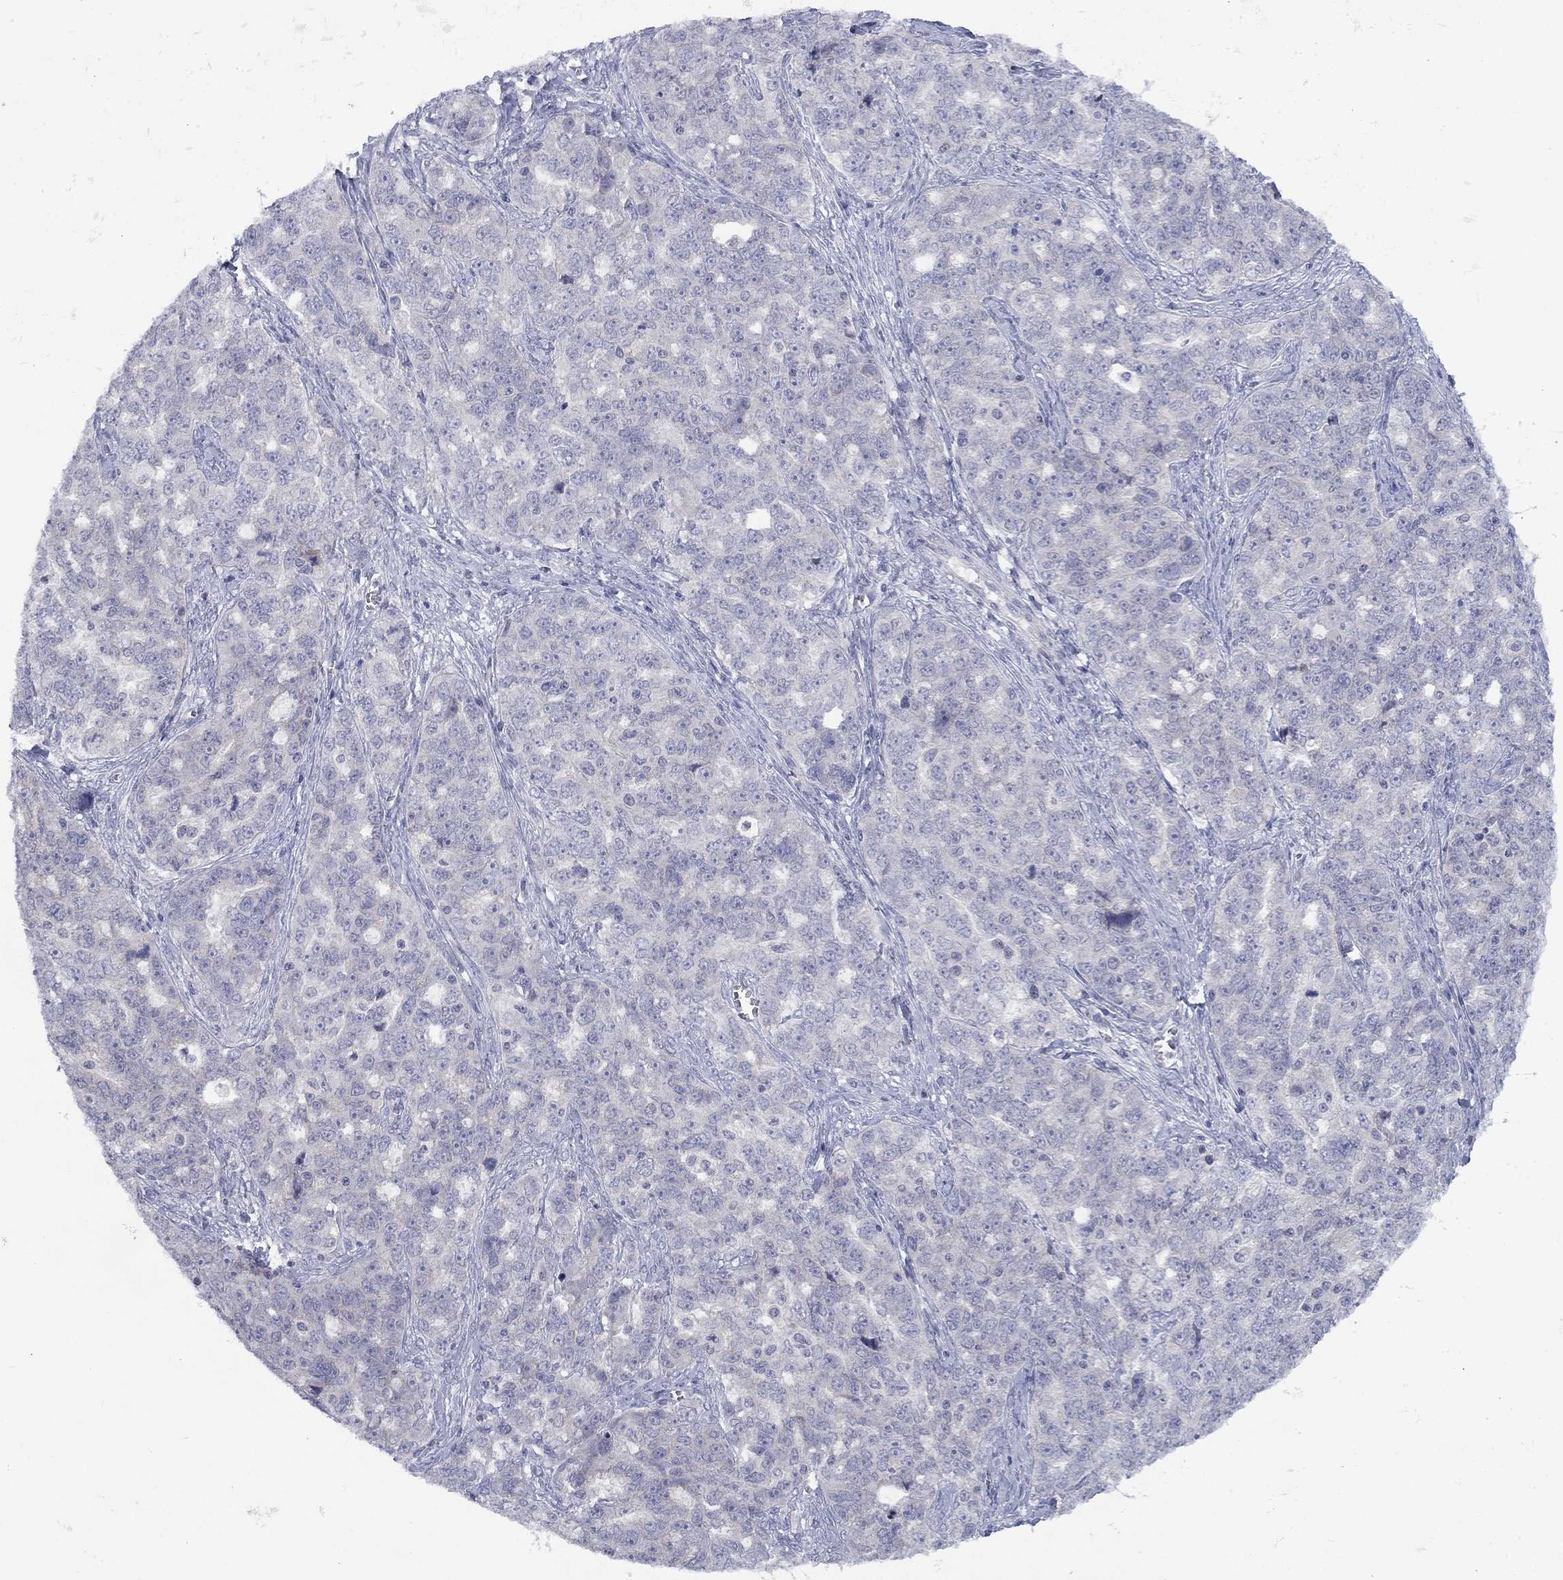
{"staining": {"intensity": "negative", "quantity": "none", "location": "none"}, "tissue": "ovarian cancer", "cell_type": "Tumor cells", "image_type": "cancer", "snomed": [{"axis": "morphology", "description": "Cystadenocarcinoma, serous, NOS"}, {"axis": "topography", "description": "Ovary"}], "caption": "Serous cystadenocarcinoma (ovarian) stained for a protein using immunohistochemistry demonstrates no positivity tumor cells.", "gene": "CACNA1A", "patient": {"sex": "female", "age": 51}}